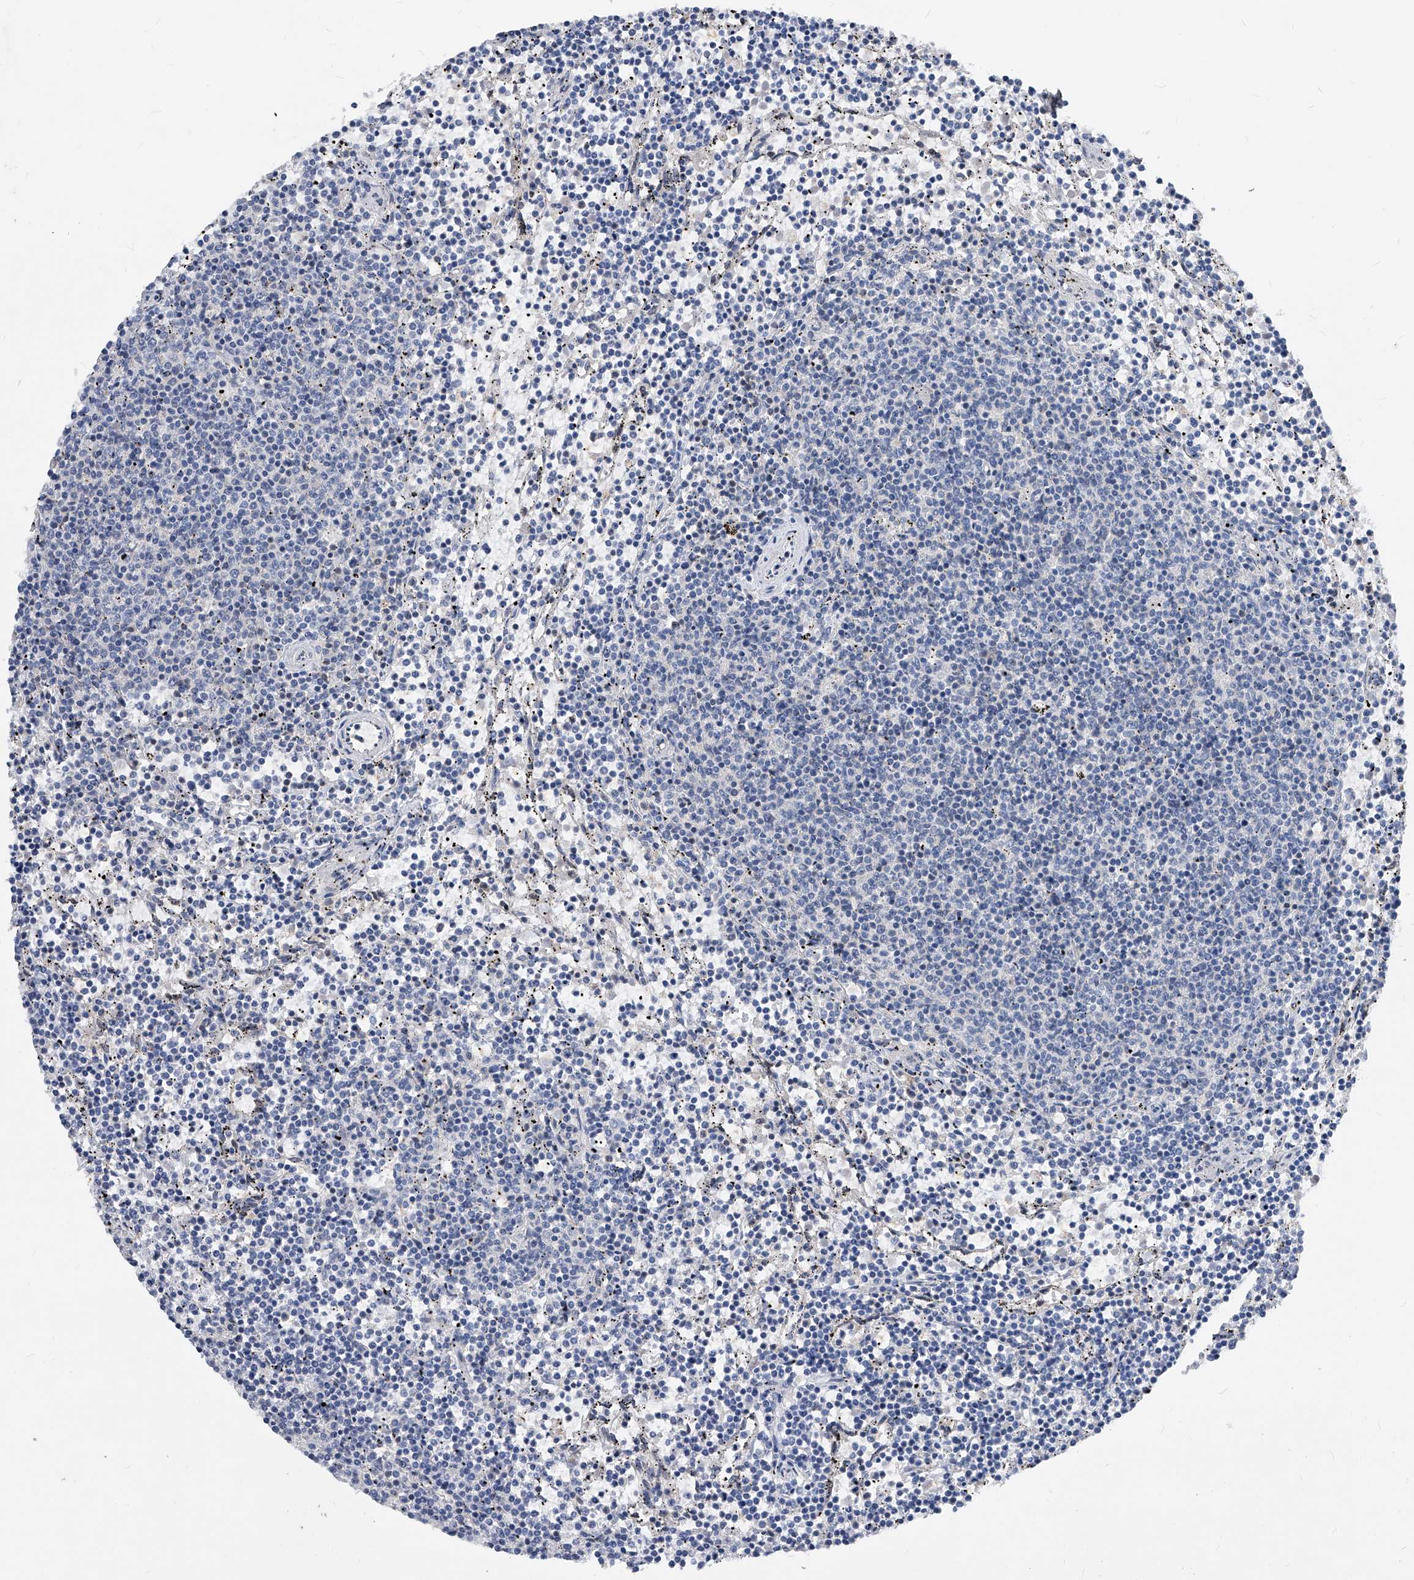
{"staining": {"intensity": "negative", "quantity": "none", "location": "none"}, "tissue": "lymphoma", "cell_type": "Tumor cells", "image_type": "cancer", "snomed": [{"axis": "morphology", "description": "Malignant lymphoma, non-Hodgkin's type, Low grade"}, {"axis": "topography", "description": "Spleen"}], "caption": "Immunohistochemistry (IHC) of lymphoma demonstrates no expression in tumor cells. Brightfield microscopy of IHC stained with DAB (brown) and hematoxylin (blue), captured at high magnification.", "gene": "MAP2K6", "patient": {"sex": "female", "age": 50}}